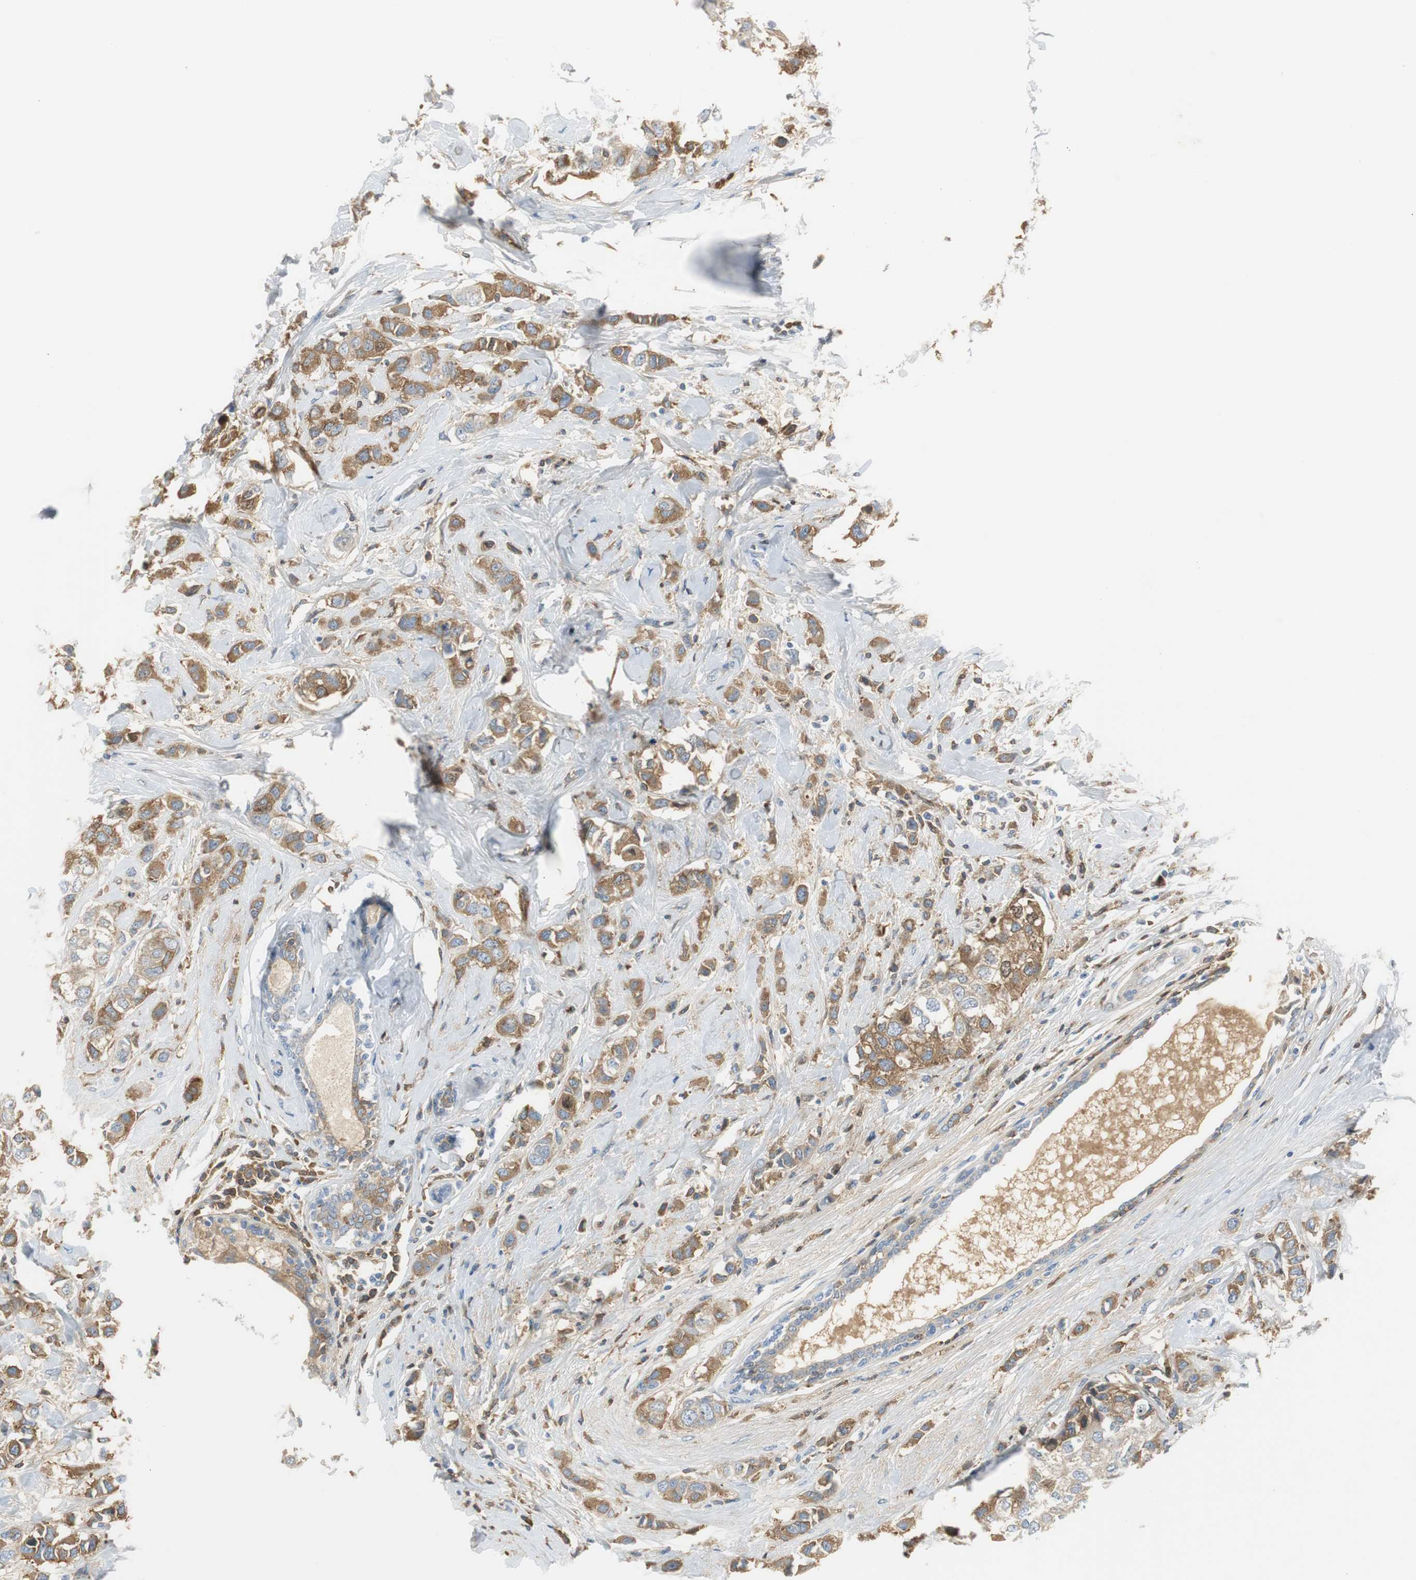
{"staining": {"intensity": "moderate", "quantity": ">75%", "location": "cytoplasmic/membranous"}, "tissue": "breast cancer", "cell_type": "Tumor cells", "image_type": "cancer", "snomed": [{"axis": "morphology", "description": "Duct carcinoma"}, {"axis": "topography", "description": "Breast"}], "caption": "About >75% of tumor cells in breast cancer (infiltrating ductal carcinoma) show moderate cytoplasmic/membranous protein positivity as visualized by brown immunohistochemical staining.", "gene": "SERPINF1", "patient": {"sex": "female", "age": 50}}